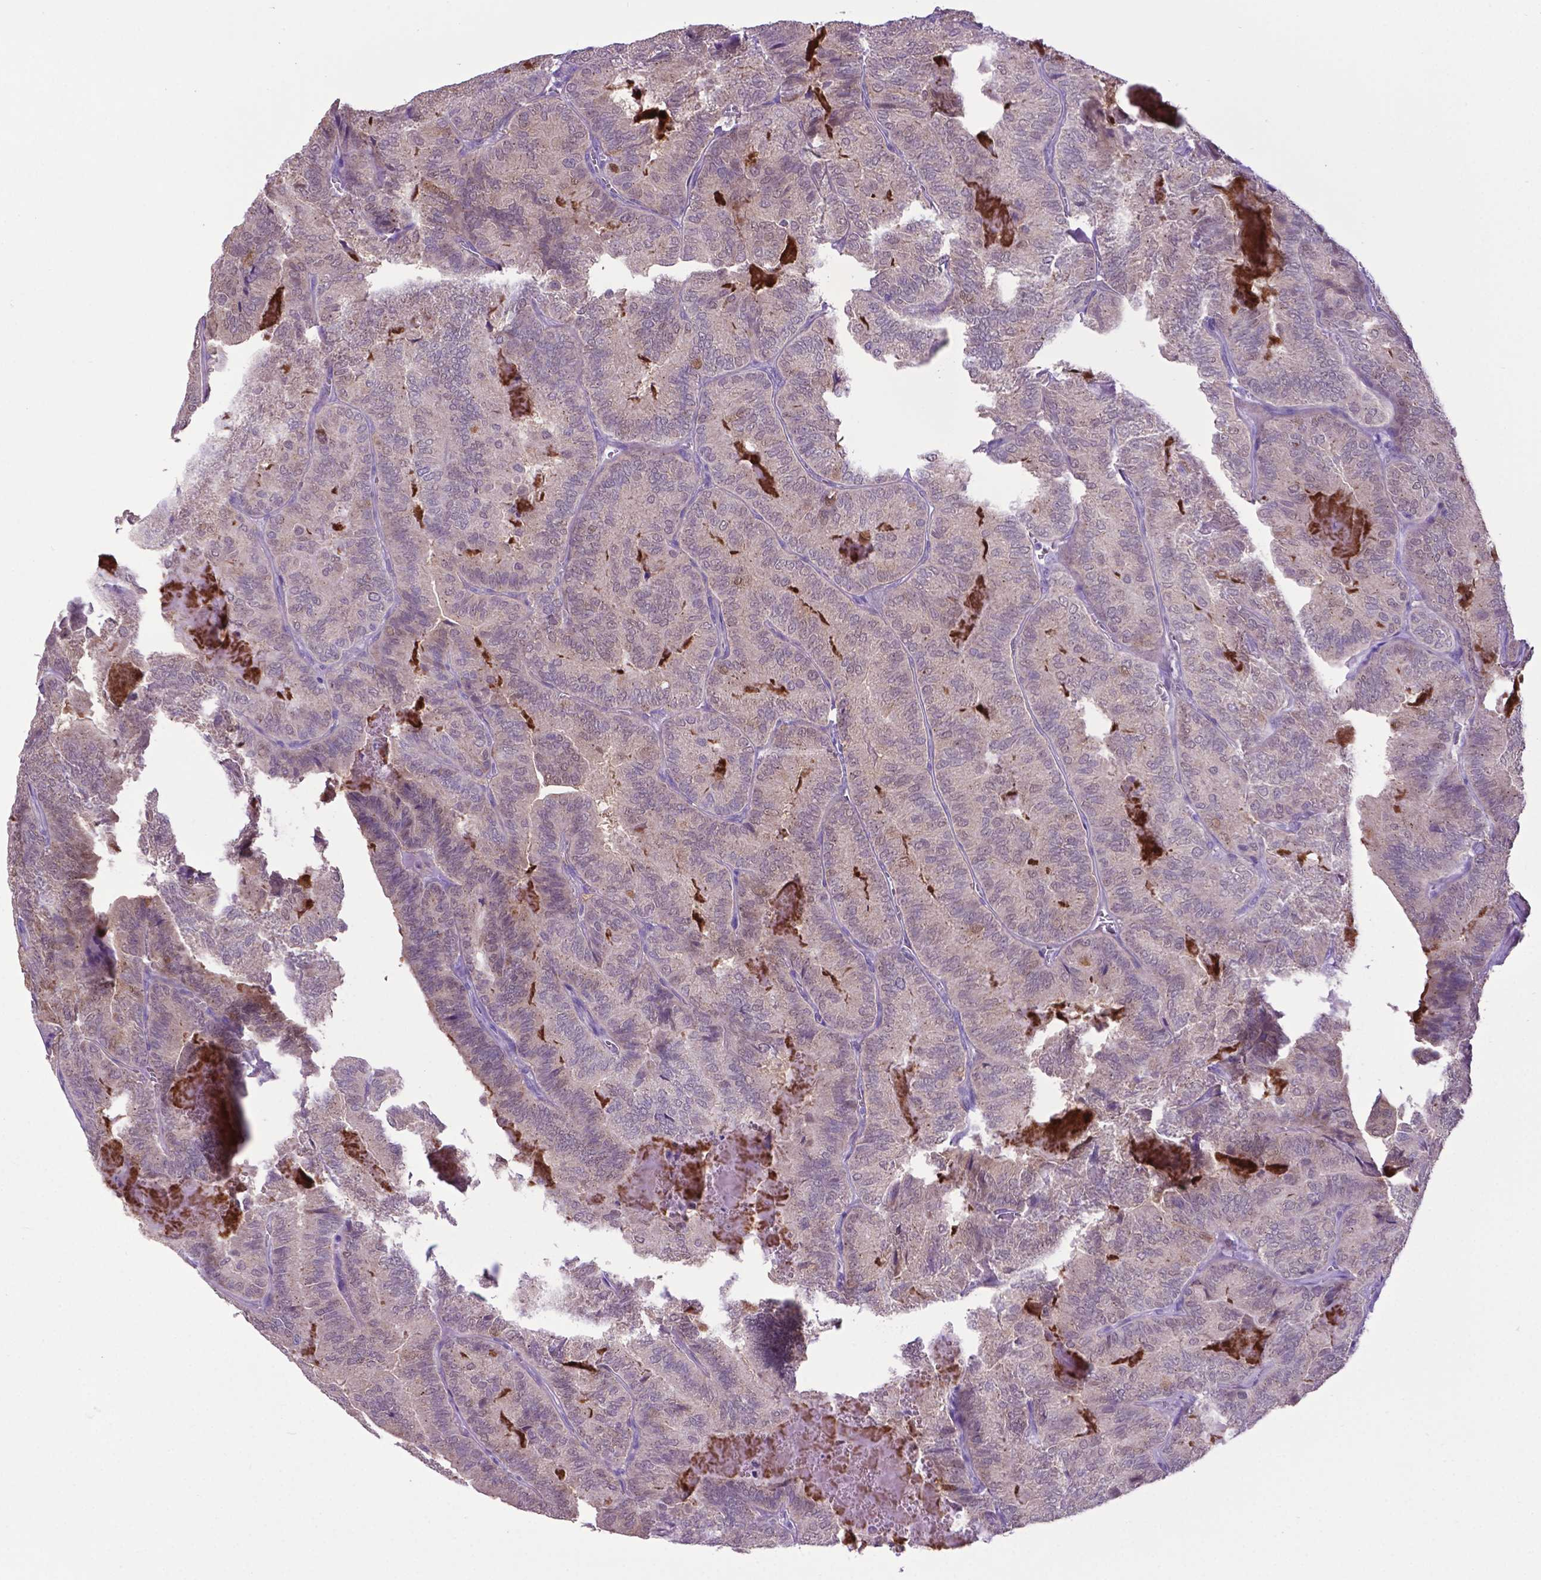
{"staining": {"intensity": "negative", "quantity": "none", "location": "none"}, "tissue": "thyroid cancer", "cell_type": "Tumor cells", "image_type": "cancer", "snomed": [{"axis": "morphology", "description": "Papillary adenocarcinoma, NOS"}, {"axis": "topography", "description": "Thyroid gland"}], "caption": "A micrograph of human thyroid papillary adenocarcinoma is negative for staining in tumor cells.", "gene": "ADRA2B", "patient": {"sex": "female", "age": 75}}